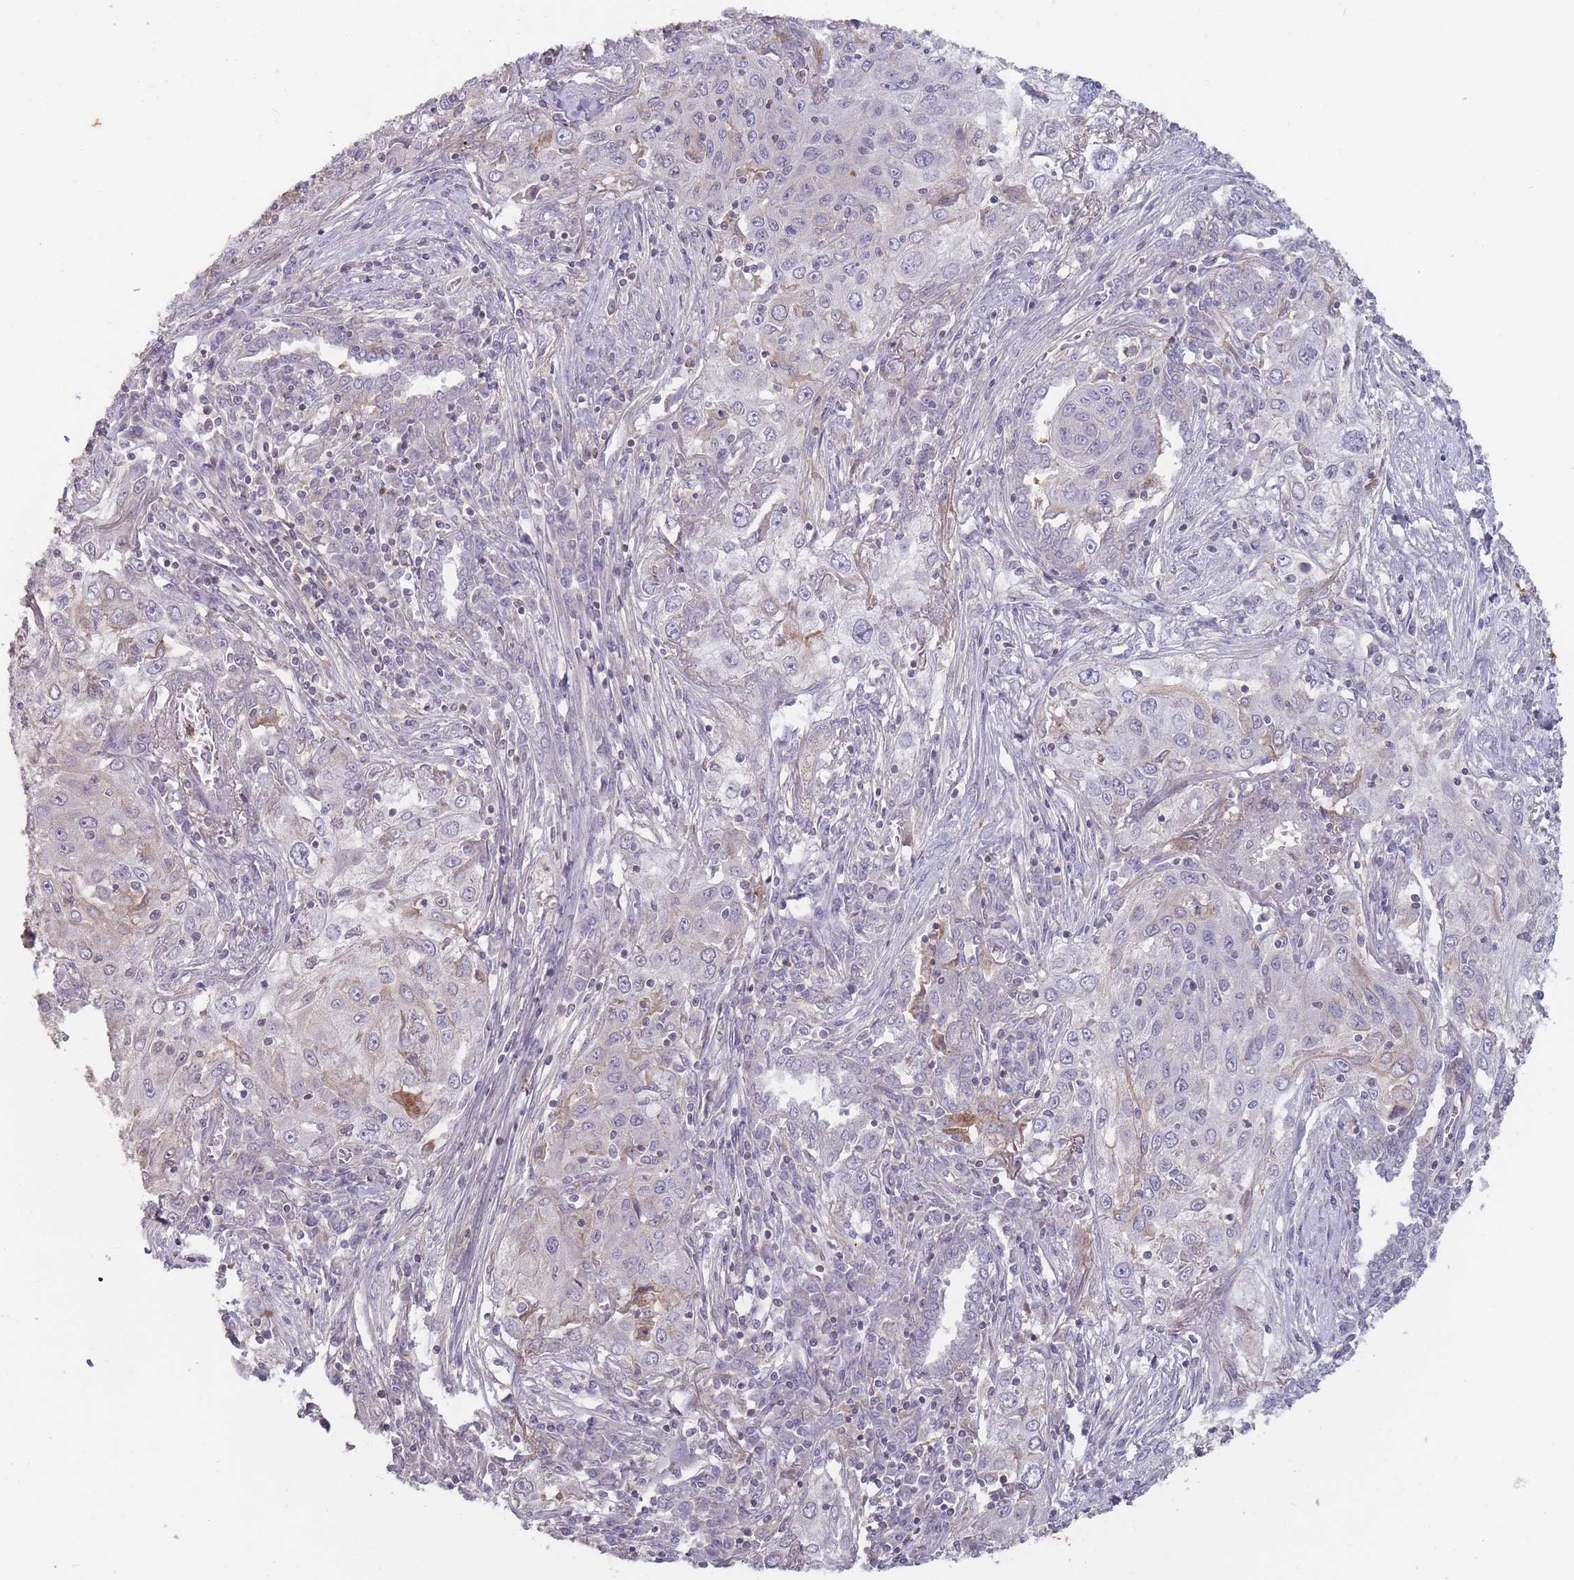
{"staining": {"intensity": "negative", "quantity": "none", "location": "none"}, "tissue": "lung cancer", "cell_type": "Tumor cells", "image_type": "cancer", "snomed": [{"axis": "morphology", "description": "Squamous cell carcinoma, NOS"}, {"axis": "topography", "description": "Lung"}], "caption": "An image of lung cancer (squamous cell carcinoma) stained for a protein demonstrates no brown staining in tumor cells.", "gene": "TET3", "patient": {"sex": "female", "age": 69}}